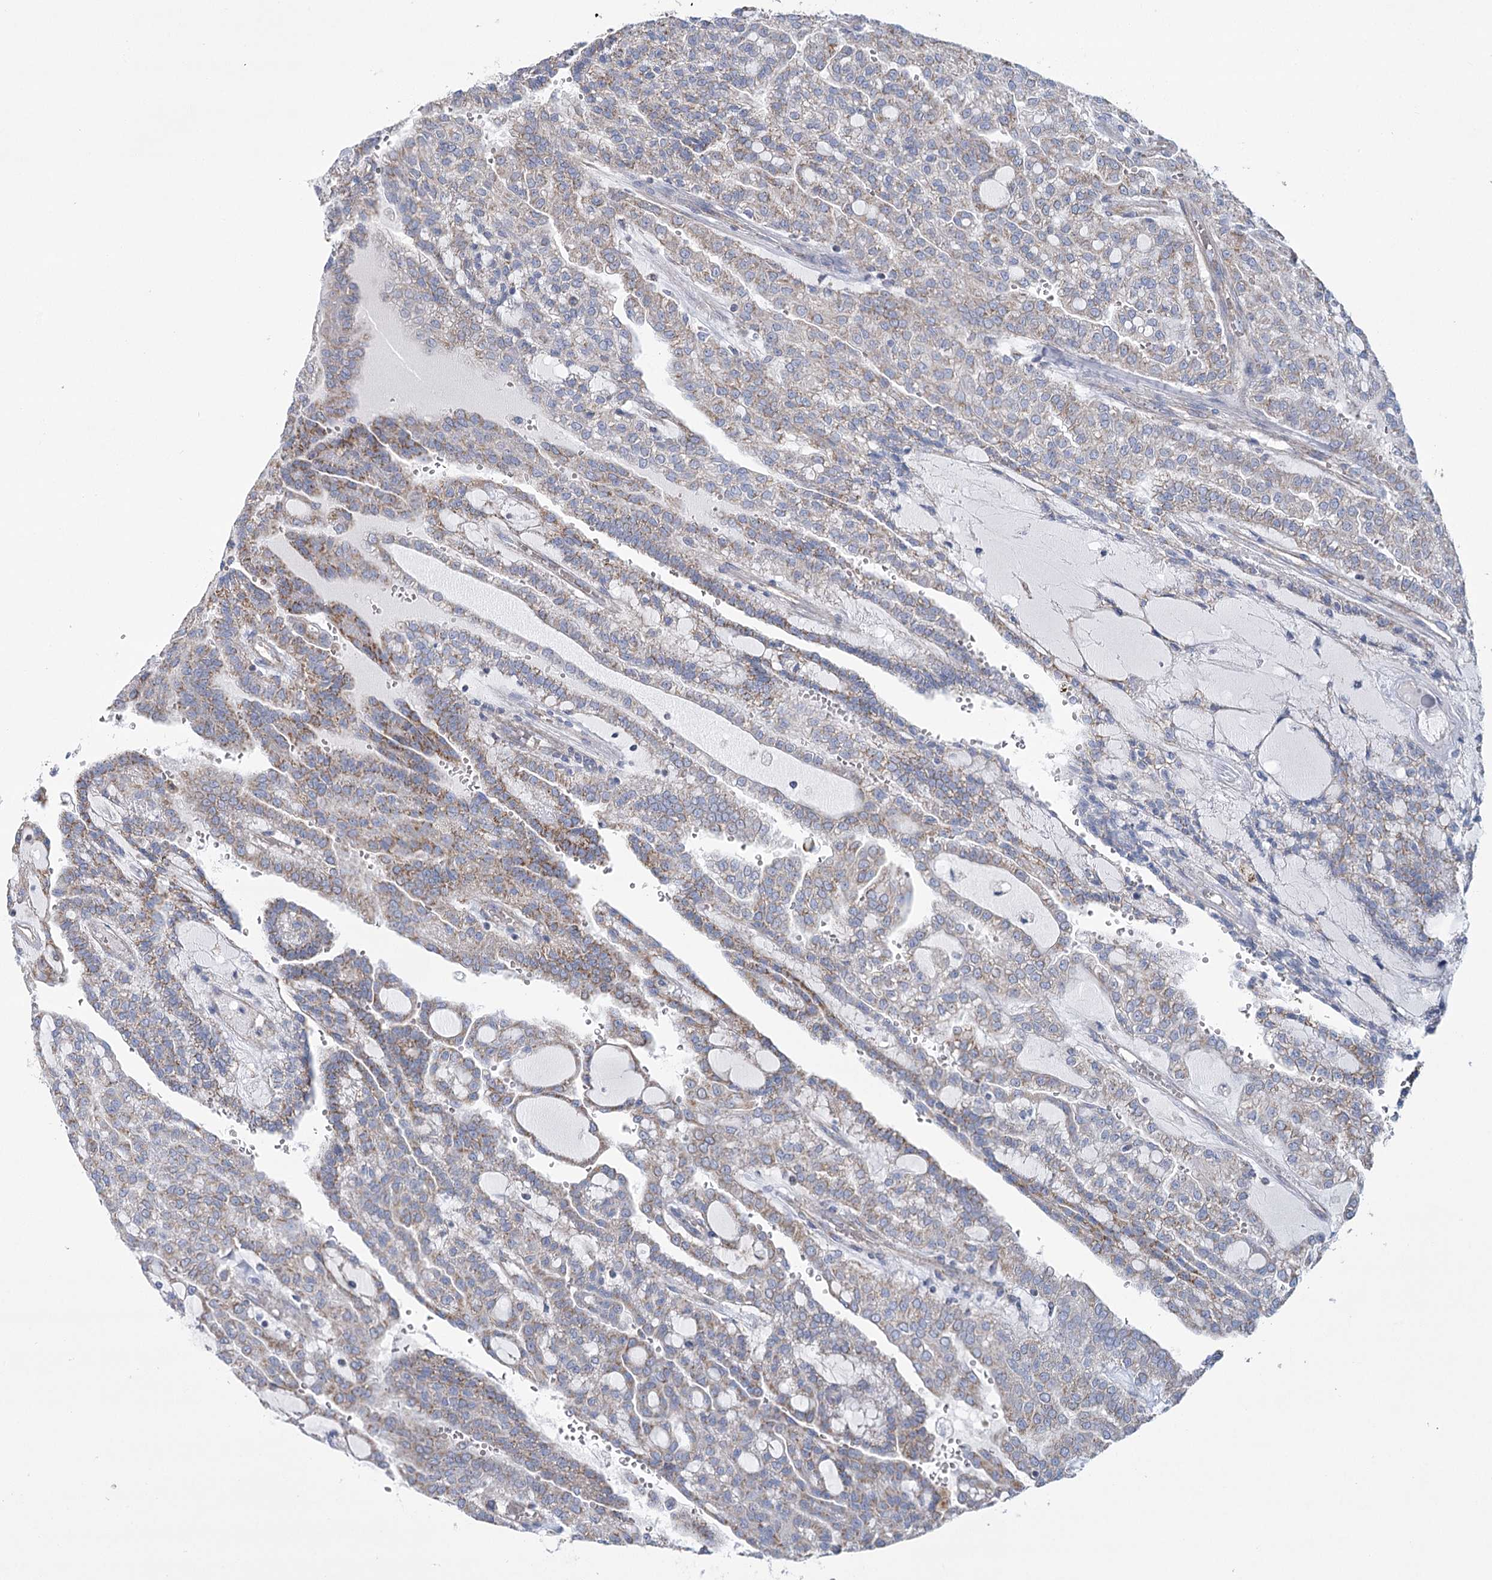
{"staining": {"intensity": "moderate", "quantity": "<25%", "location": "cytoplasmic/membranous"}, "tissue": "renal cancer", "cell_type": "Tumor cells", "image_type": "cancer", "snomed": [{"axis": "morphology", "description": "Adenocarcinoma, NOS"}, {"axis": "topography", "description": "Kidney"}], "caption": "This histopathology image exhibits IHC staining of human renal adenocarcinoma, with low moderate cytoplasmic/membranous staining in approximately <25% of tumor cells.", "gene": "SNX7", "patient": {"sex": "male", "age": 63}}